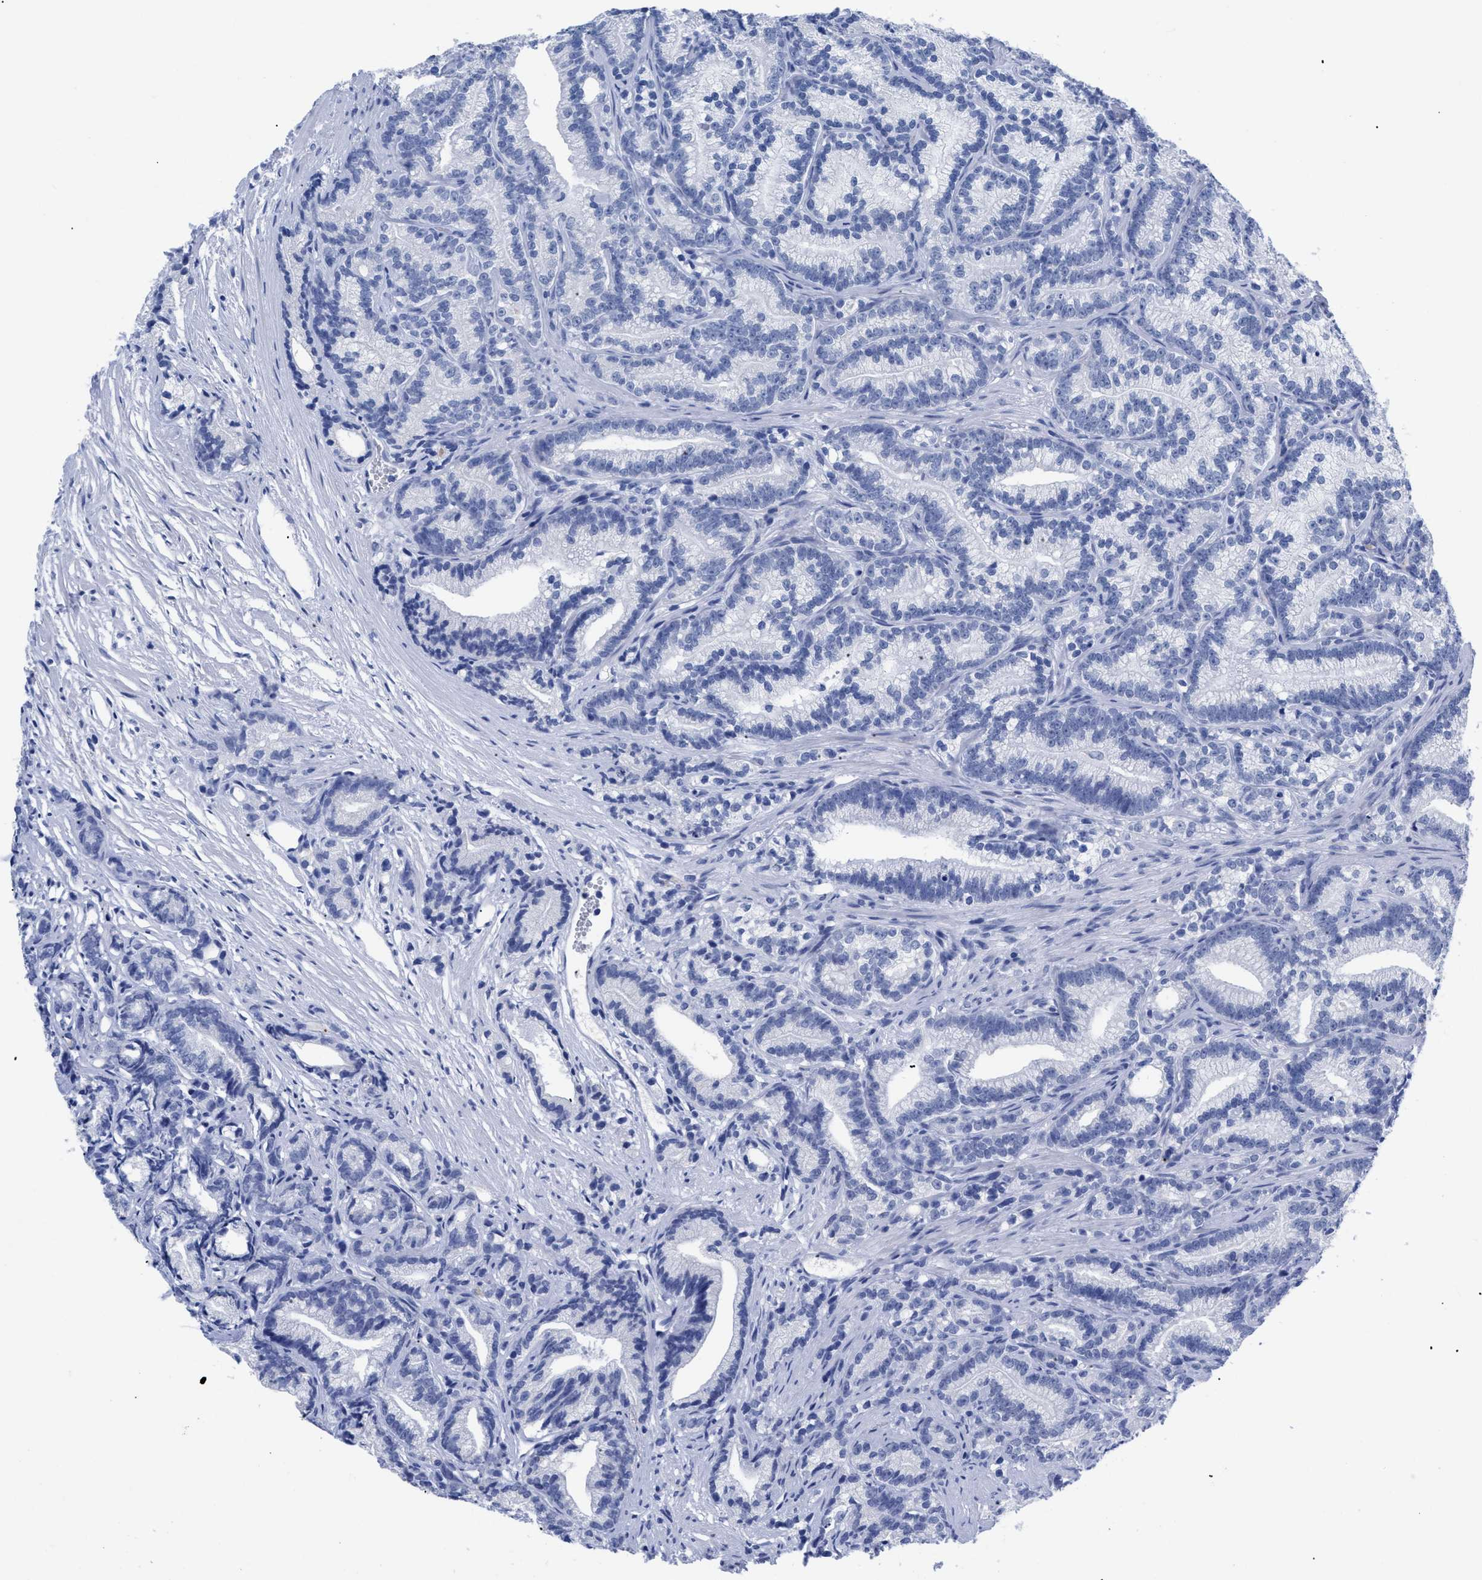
{"staining": {"intensity": "negative", "quantity": "none", "location": "none"}, "tissue": "prostate cancer", "cell_type": "Tumor cells", "image_type": "cancer", "snomed": [{"axis": "morphology", "description": "Adenocarcinoma, Low grade"}, {"axis": "topography", "description": "Prostate"}], "caption": "Adenocarcinoma (low-grade) (prostate) was stained to show a protein in brown. There is no significant expression in tumor cells.", "gene": "TREML1", "patient": {"sex": "male", "age": 89}}